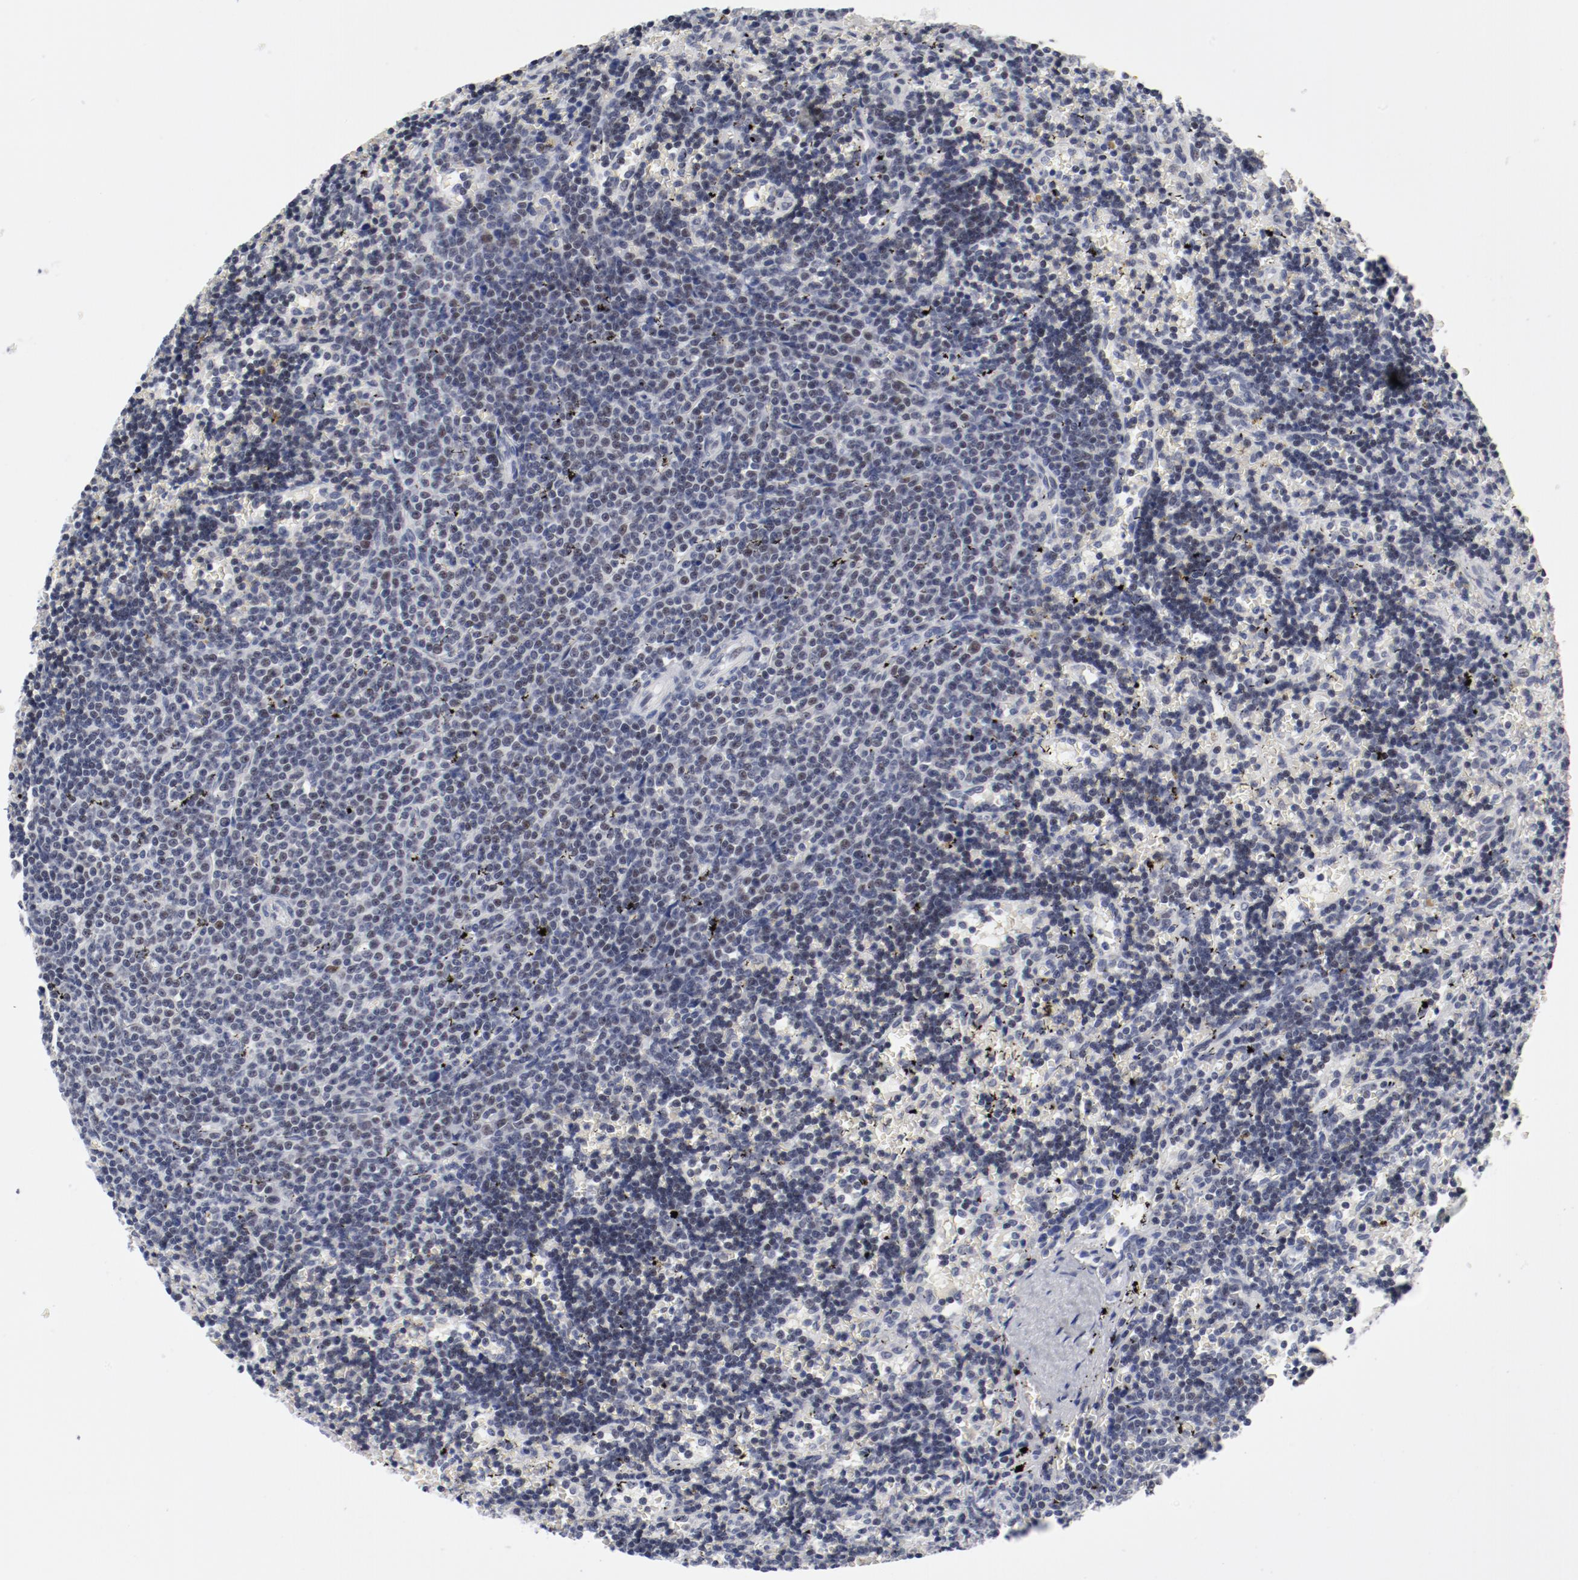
{"staining": {"intensity": "weak", "quantity": "<25%", "location": "nuclear"}, "tissue": "lymphoma", "cell_type": "Tumor cells", "image_type": "cancer", "snomed": [{"axis": "morphology", "description": "Malignant lymphoma, non-Hodgkin's type, Low grade"}, {"axis": "topography", "description": "Spleen"}], "caption": "The histopathology image demonstrates no significant staining in tumor cells of lymphoma.", "gene": "ANKLE2", "patient": {"sex": "male", "age": 60}}